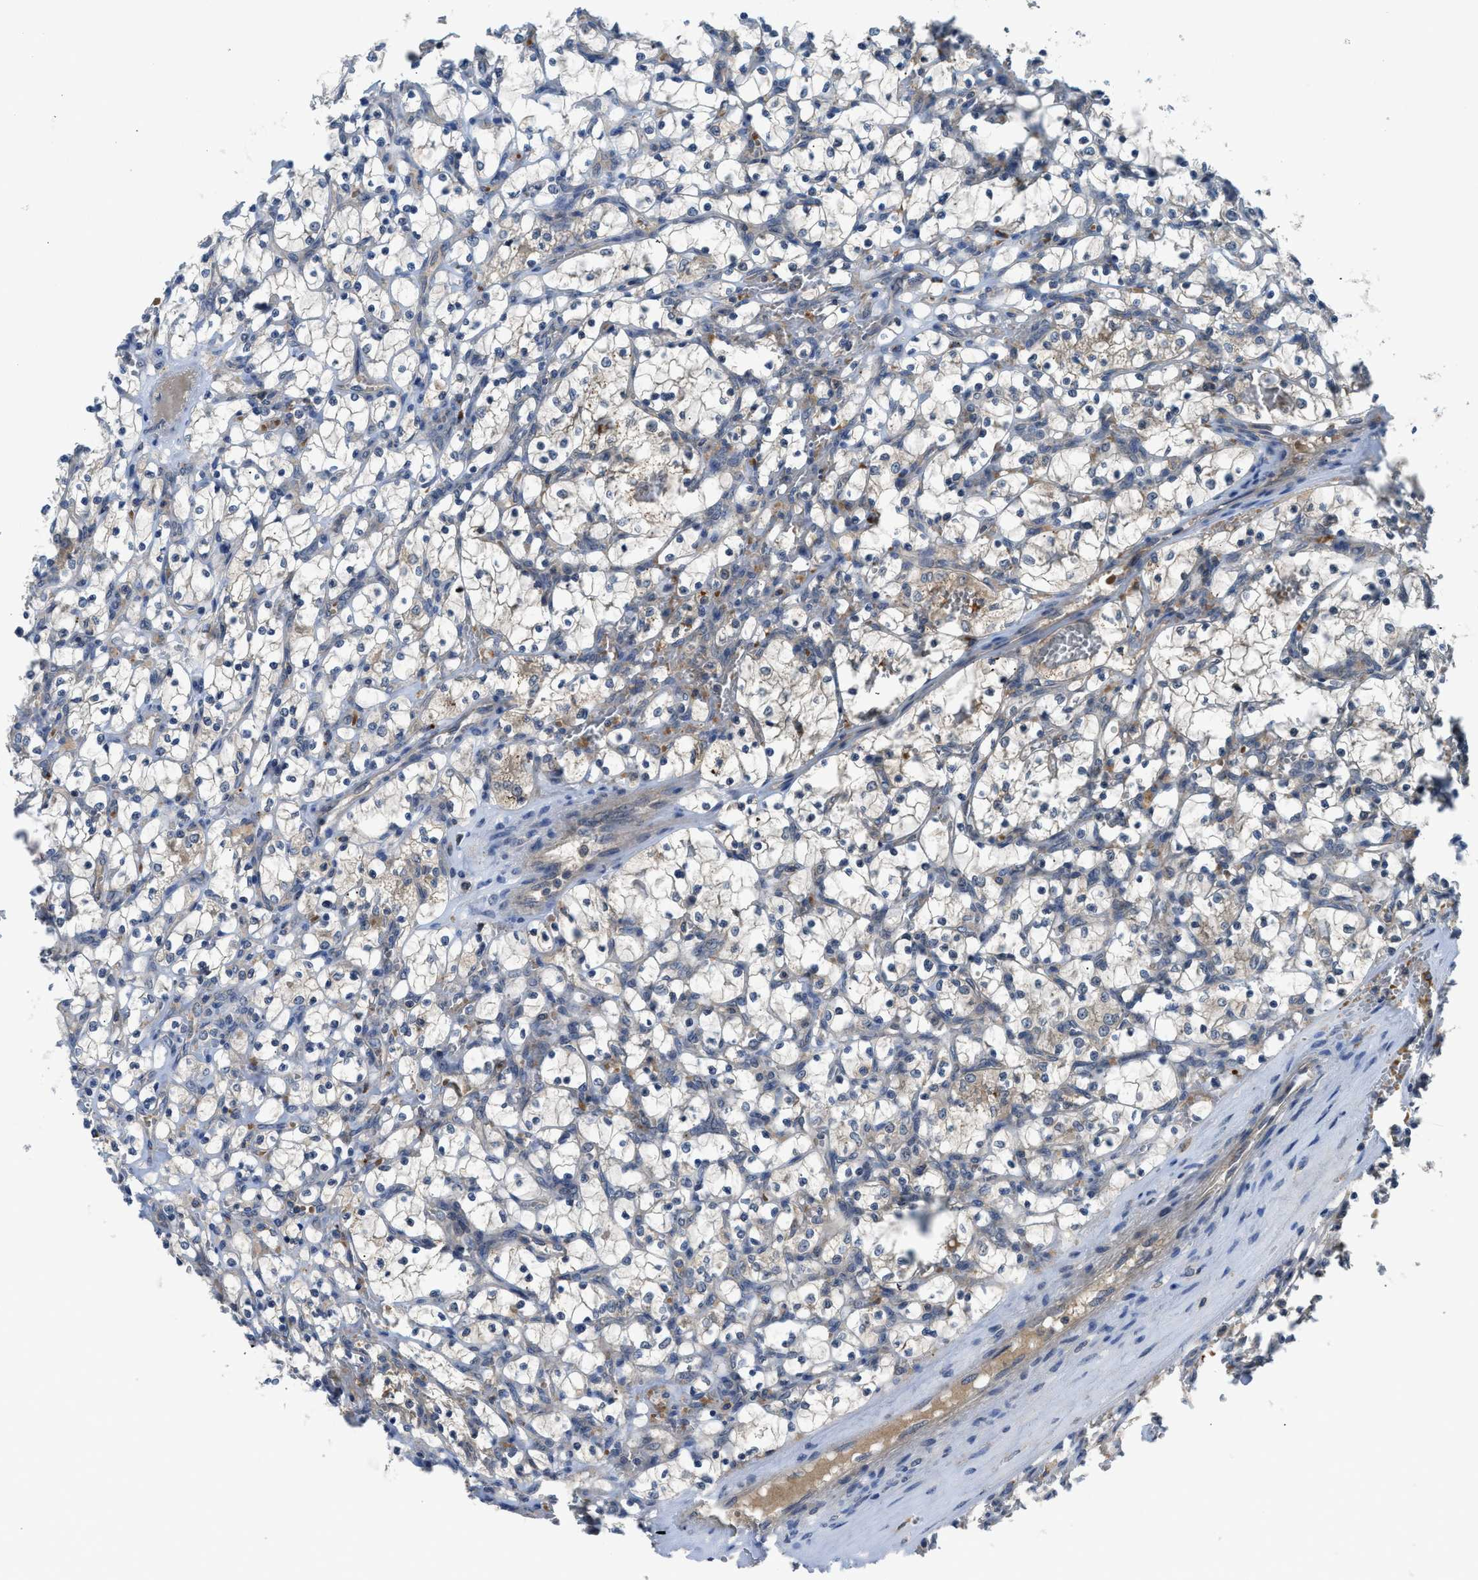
{"staining": {"intensity": "negative", "quantity": "none", "location": "none"}, "tissue": "renal cancer", "cell_type": "Tumor cells", "image_type": "cancer", "snomed": [{"axis": "morphology", "description": "Adenocarcinoma, NOS"}, {"axis": "topography", "description": "Kidney"}], "caption": "Immunohistochemistry image of neoplastic tissue: human renal adenocarcinoma stained with DAB (3,3'-diaminobenzidine) exhibits no significant protein positivity in tumor cells.", "gene": "PDE7A", "patient": {"sex": "female", "age": 69}}